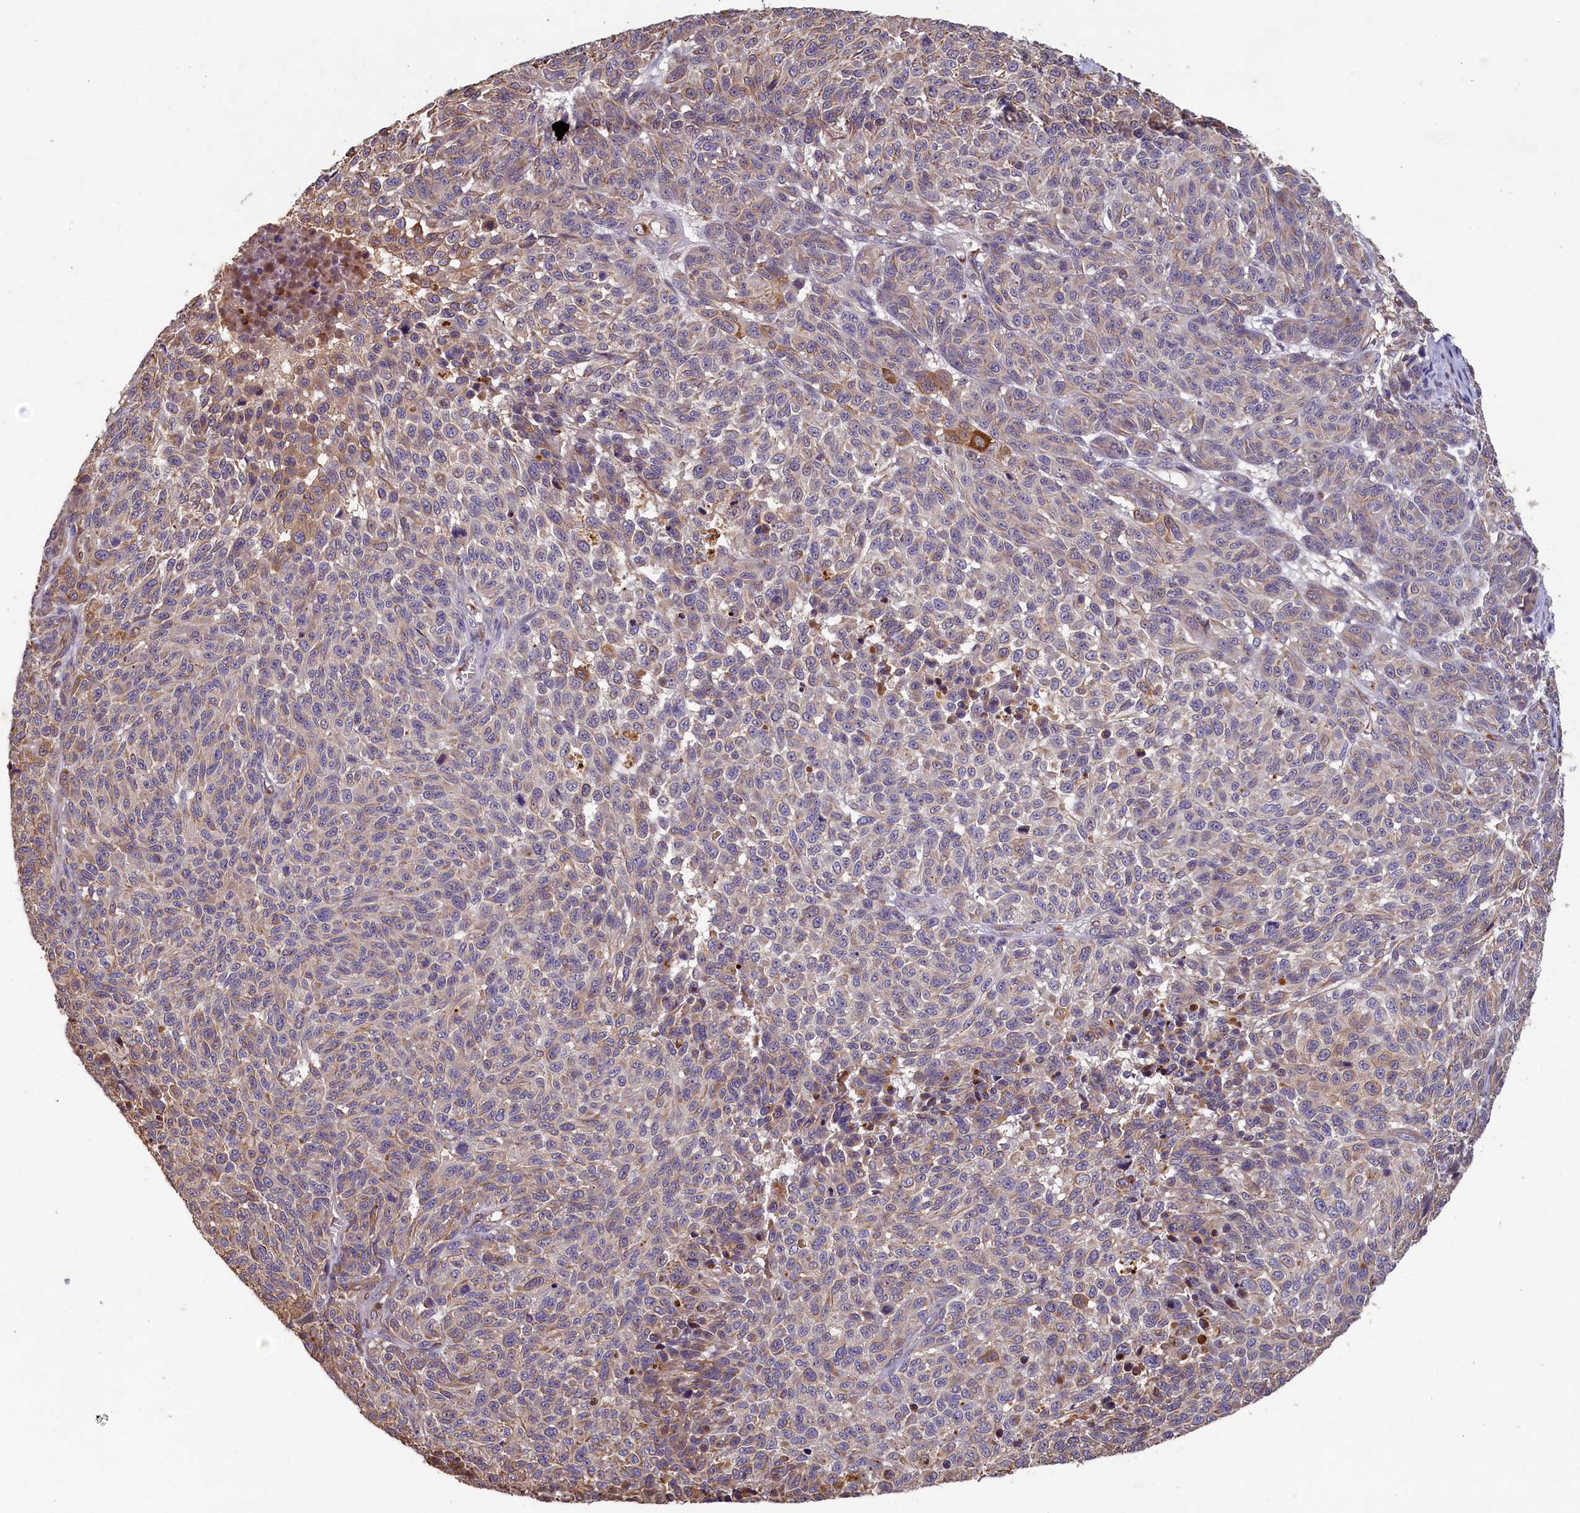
{"staining": {"intensity": "weak", "quantity": "25%-75%", "location": "cytoplasmic/membranous"}, "tissue": "melanoma", "cell_type": "Tumor cells", "image_type": "cancer", "snomed": [{"axis": "morphology", "description": "Malignant melanoma, NOS"}, {"axis": "topography", "description": "Skin"}], "caption": "Melanoma stained with DAB (3,3'-diaminobenzidine) IHC demonstrates low levels of weak cytoplasmic/membranous staining in approximately 25%-75% of tumor cells.", "gene": "ACSBG1", "patient": {"sex": "male", "age": 49}}